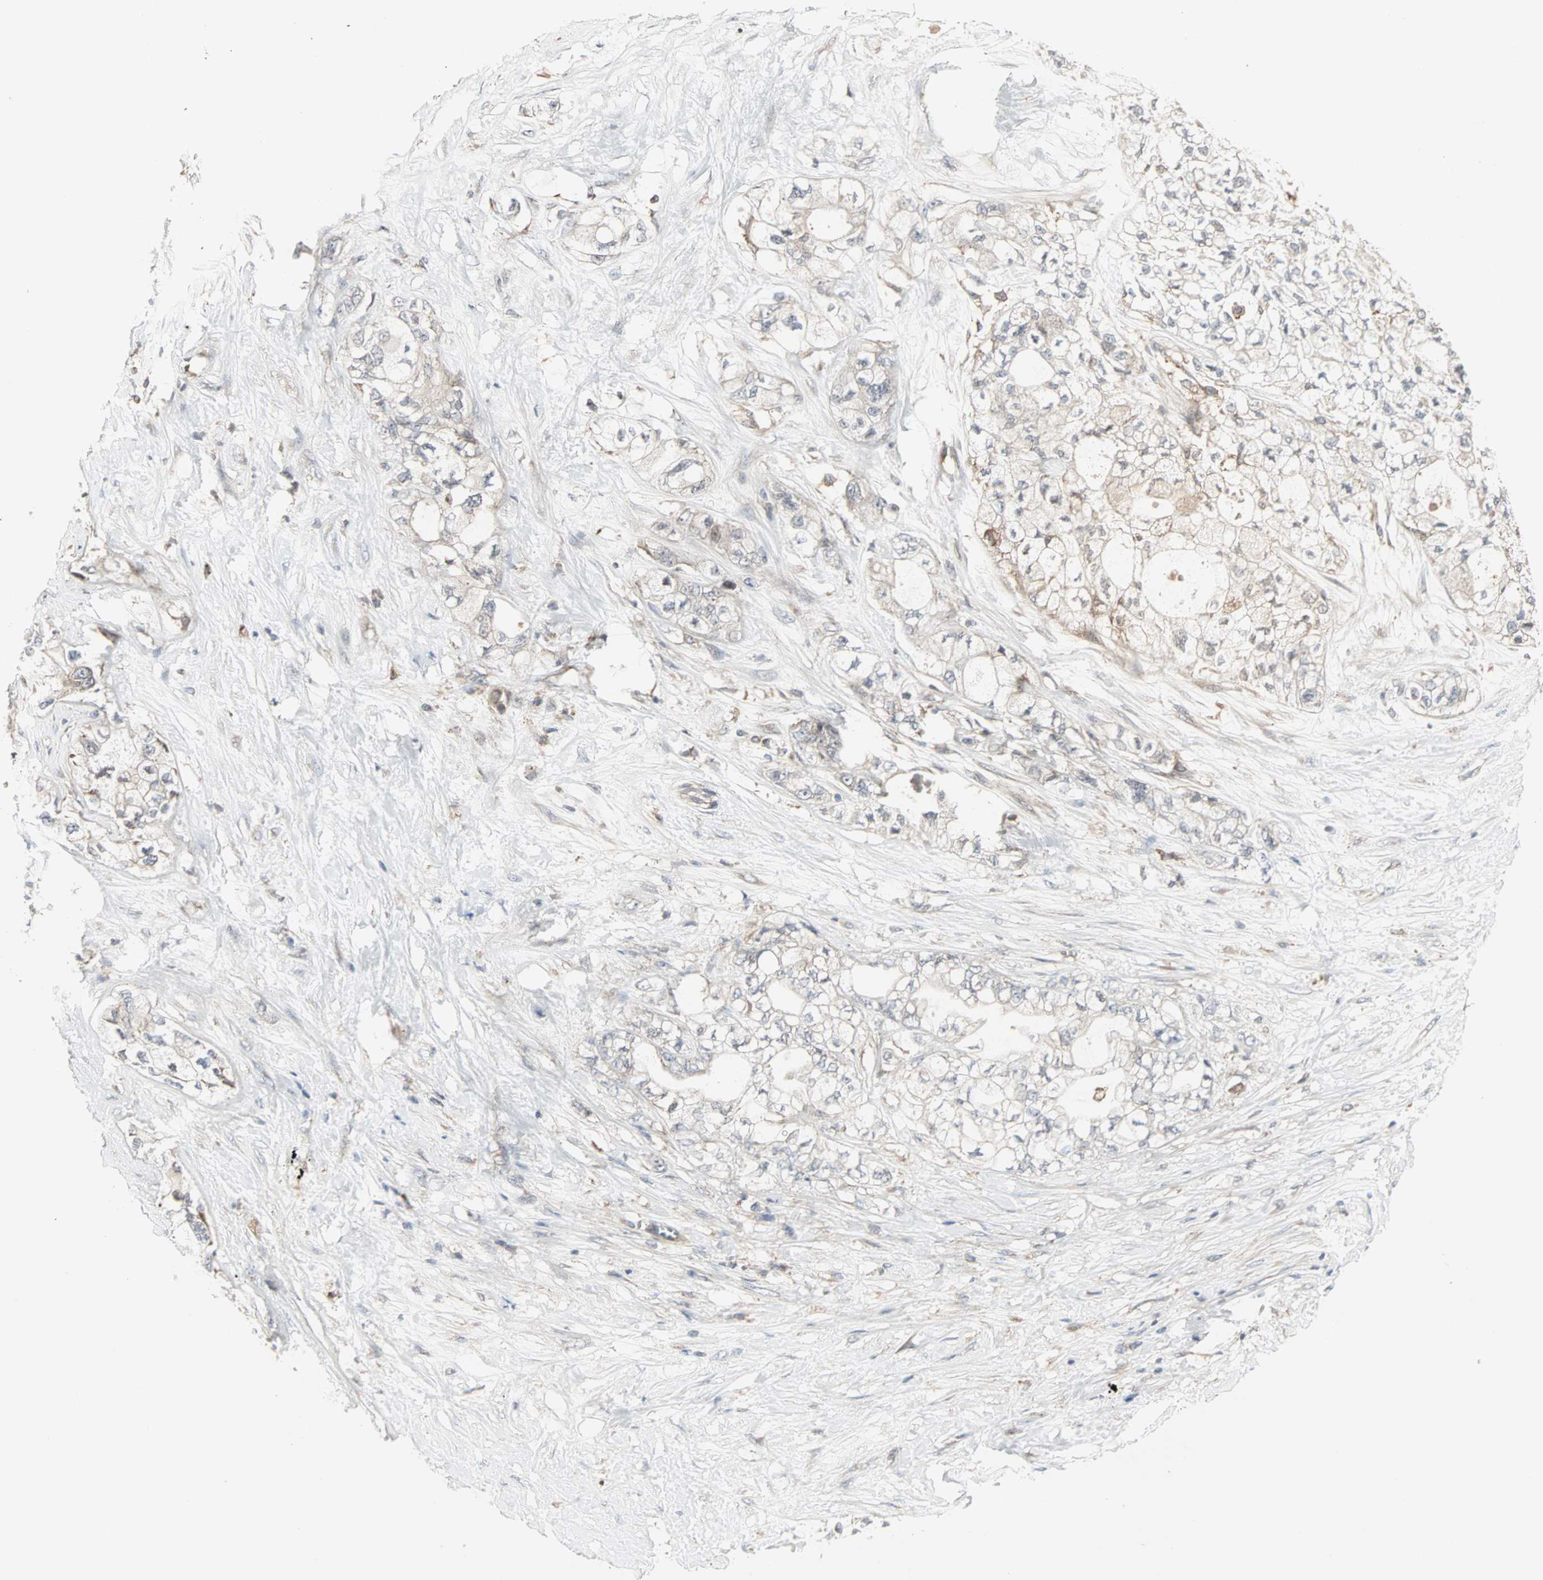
{"staining": {"intensity": "weak", "quantity": "<25%", "location": "cytoplasmic/membranous"}, "tissue": "pancreatic cancer", "cell_type": "Tumor cells", "image_type": "cancer", "snomed": [{"axis": "morphology", "description": "Adenocarcinoma, NOS"}, {"axis": "topography", "description": "Pancreas"}], "caption": "This is an immunohistochemistry histopathology image of adenocarcinoma (pancreatic). There is no staining in tumor cells.", "gene": "GNAI2", "patient": {"sex": "male", "age": 70}}